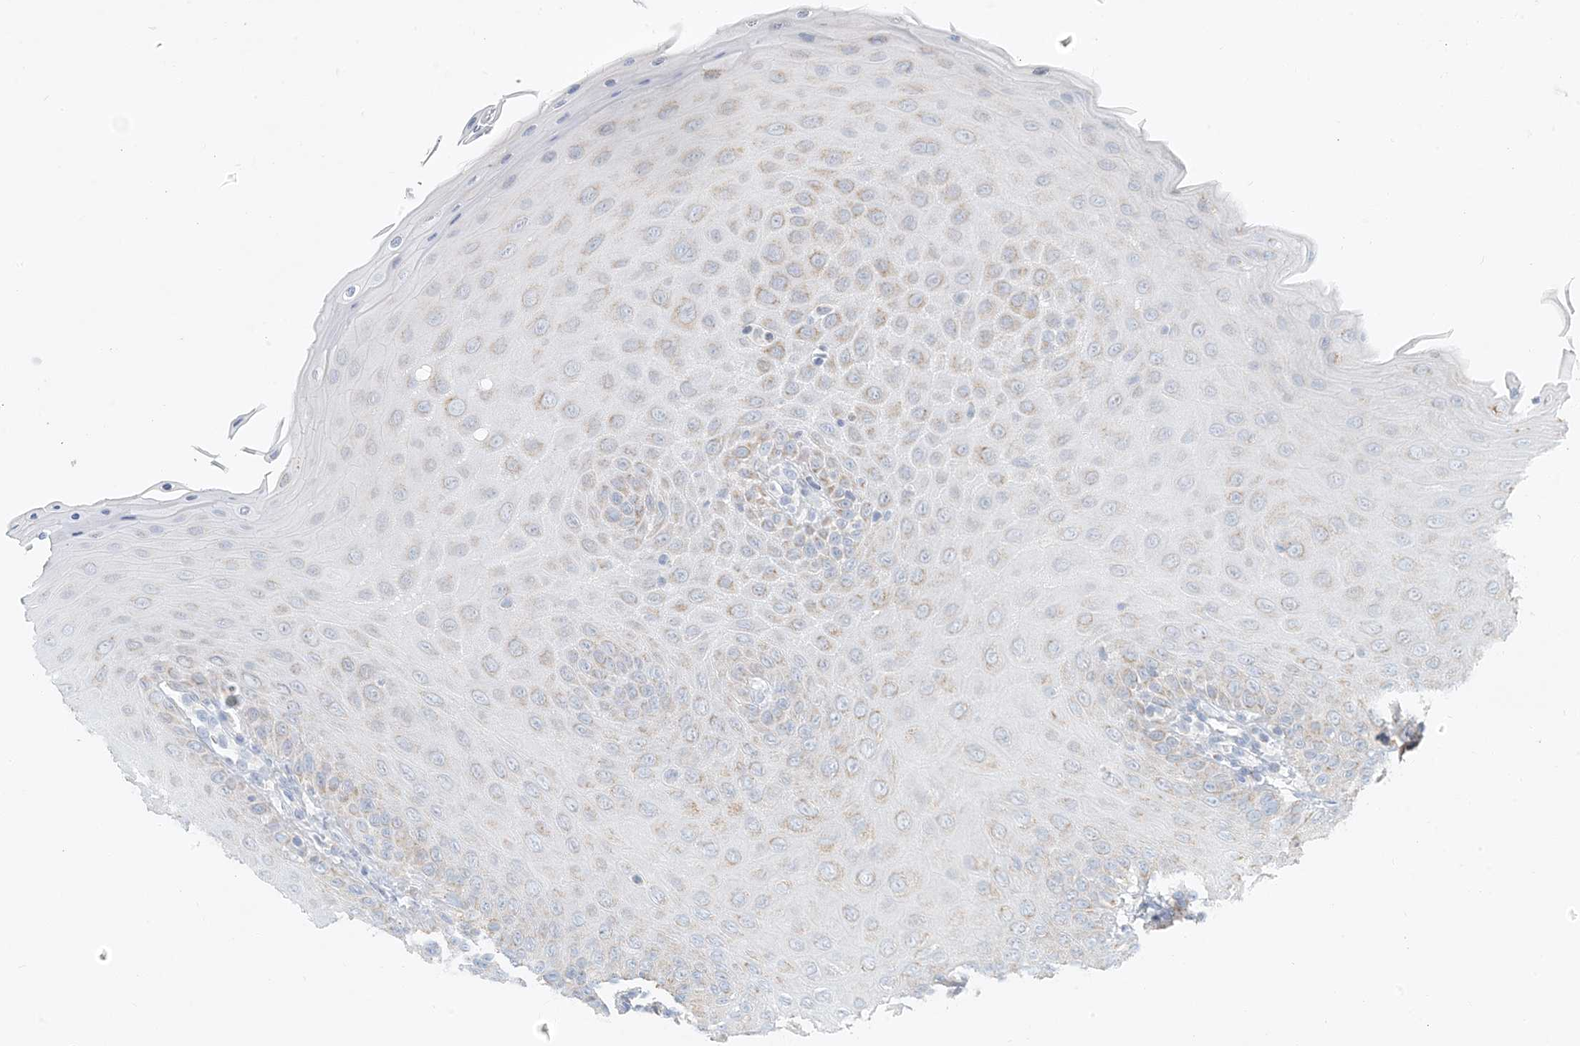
{"staining": {"intensity": "weak", "quantity": "25%-75%", "location": "cytoplasmic/membranous"}, "tissue": "oral mucosa", "cell_type": "Squamous epithelial cells", "image_type": "normal", "snomed": [{"axis": "morphology", "description": "Normal tissue, NOS"}, {"axis": "topography", "description": "Oral tissue"}], "caption": "Protein staining exhibits weak cytoplasmic/membranous positivity in approximately 25%-75% of squamous epithelial cells in unremarkable oral mucosa.", "gene": "BDH1", "patient": {"sex": "female", "age": 68}}